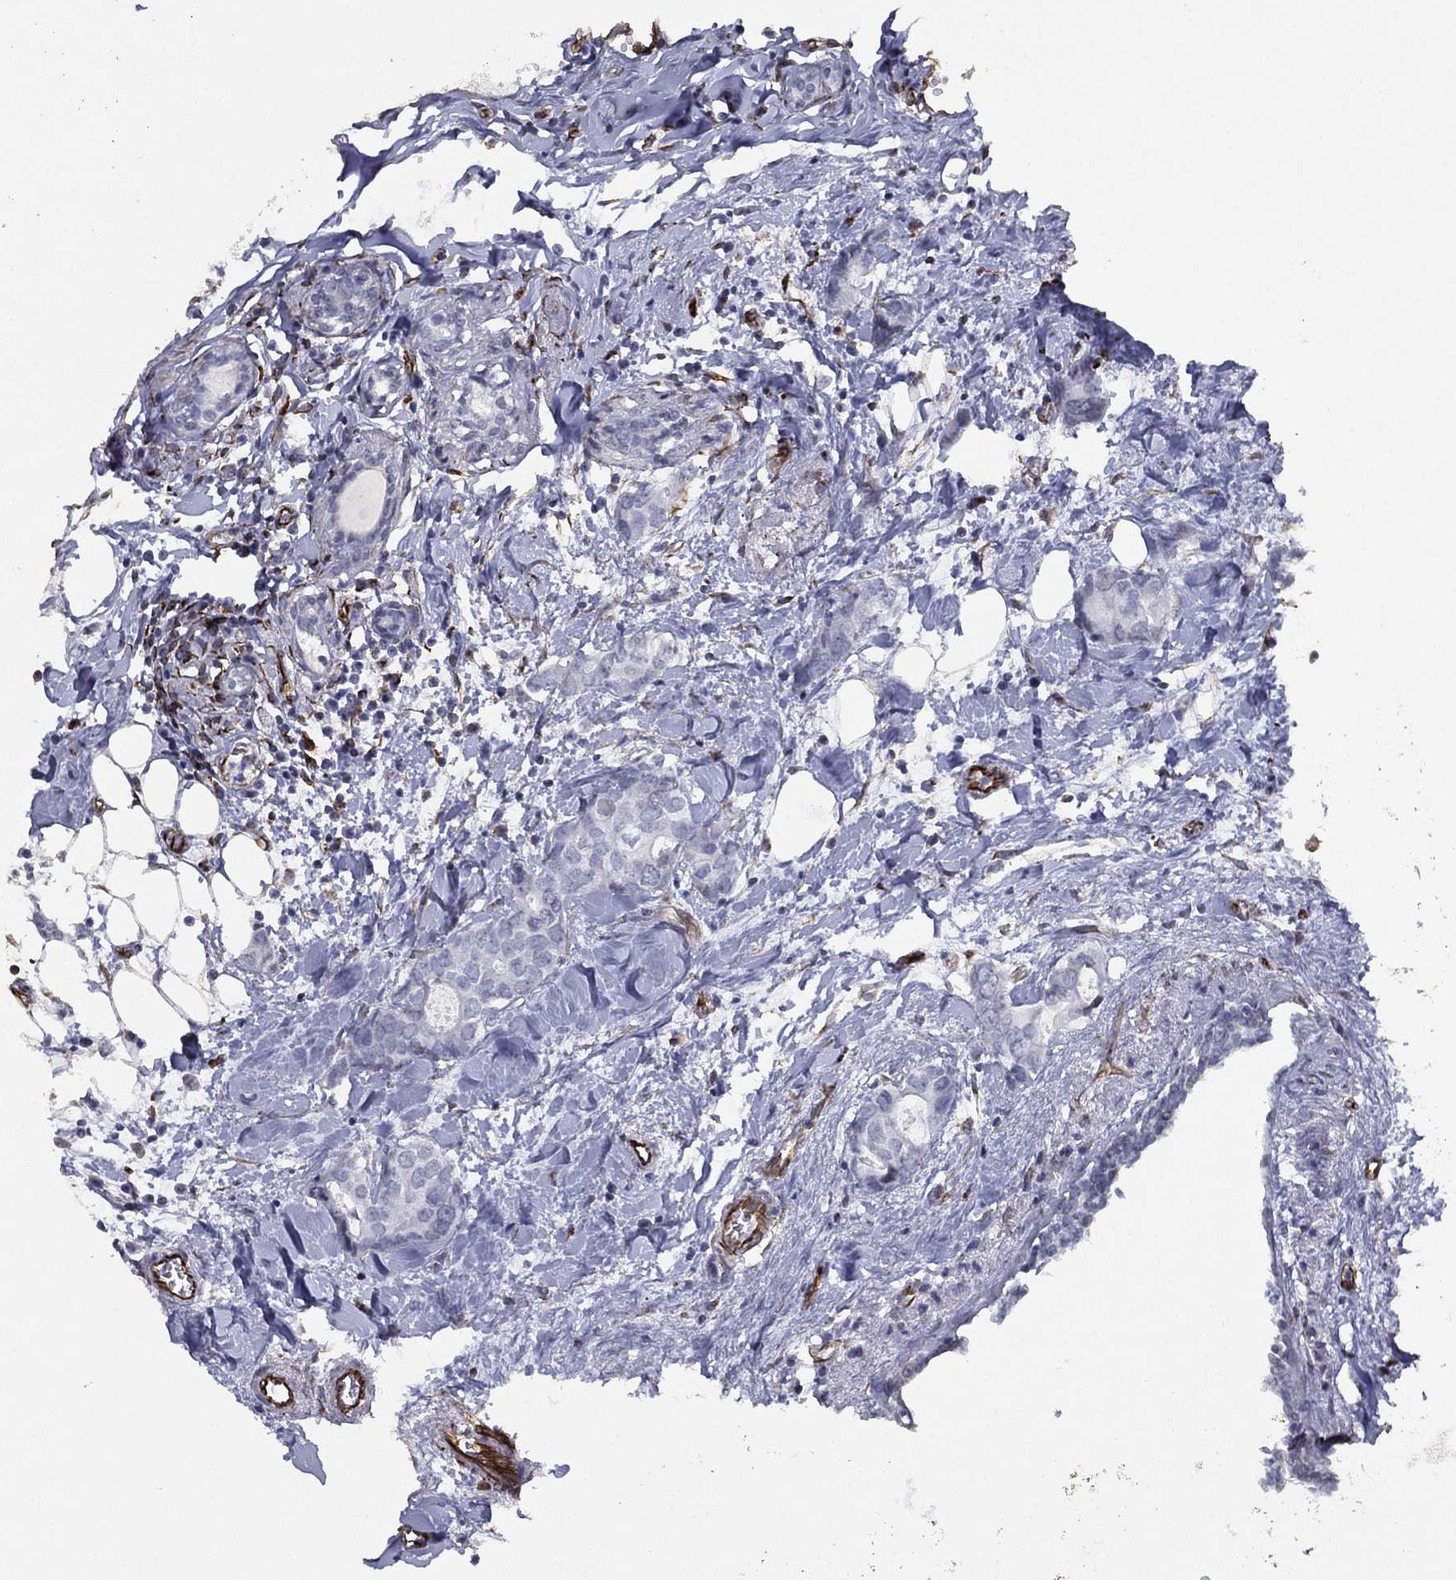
{"staining": {"intensity": "negative", "quantity": "none", "location": "none"}, "tissue": "breast cancer", "cell_type": "Tumor cells", "image_type": "cancer", "snomed": [{"axis": "morphology", "description": "Duct carcinoma"}, {"axis": "topography", "description": "Breast"}], "caption": "Immunohistochemistry image of neoplastic tissue: breast cancer (infiltrating ductal carcinoma) stained with DAB (3,3'-diaminobenzidine) demonstrates no significant protein expression in tumor cells.", "gene": "MAS1", "patient": {"sex": "female", "age": 83}}